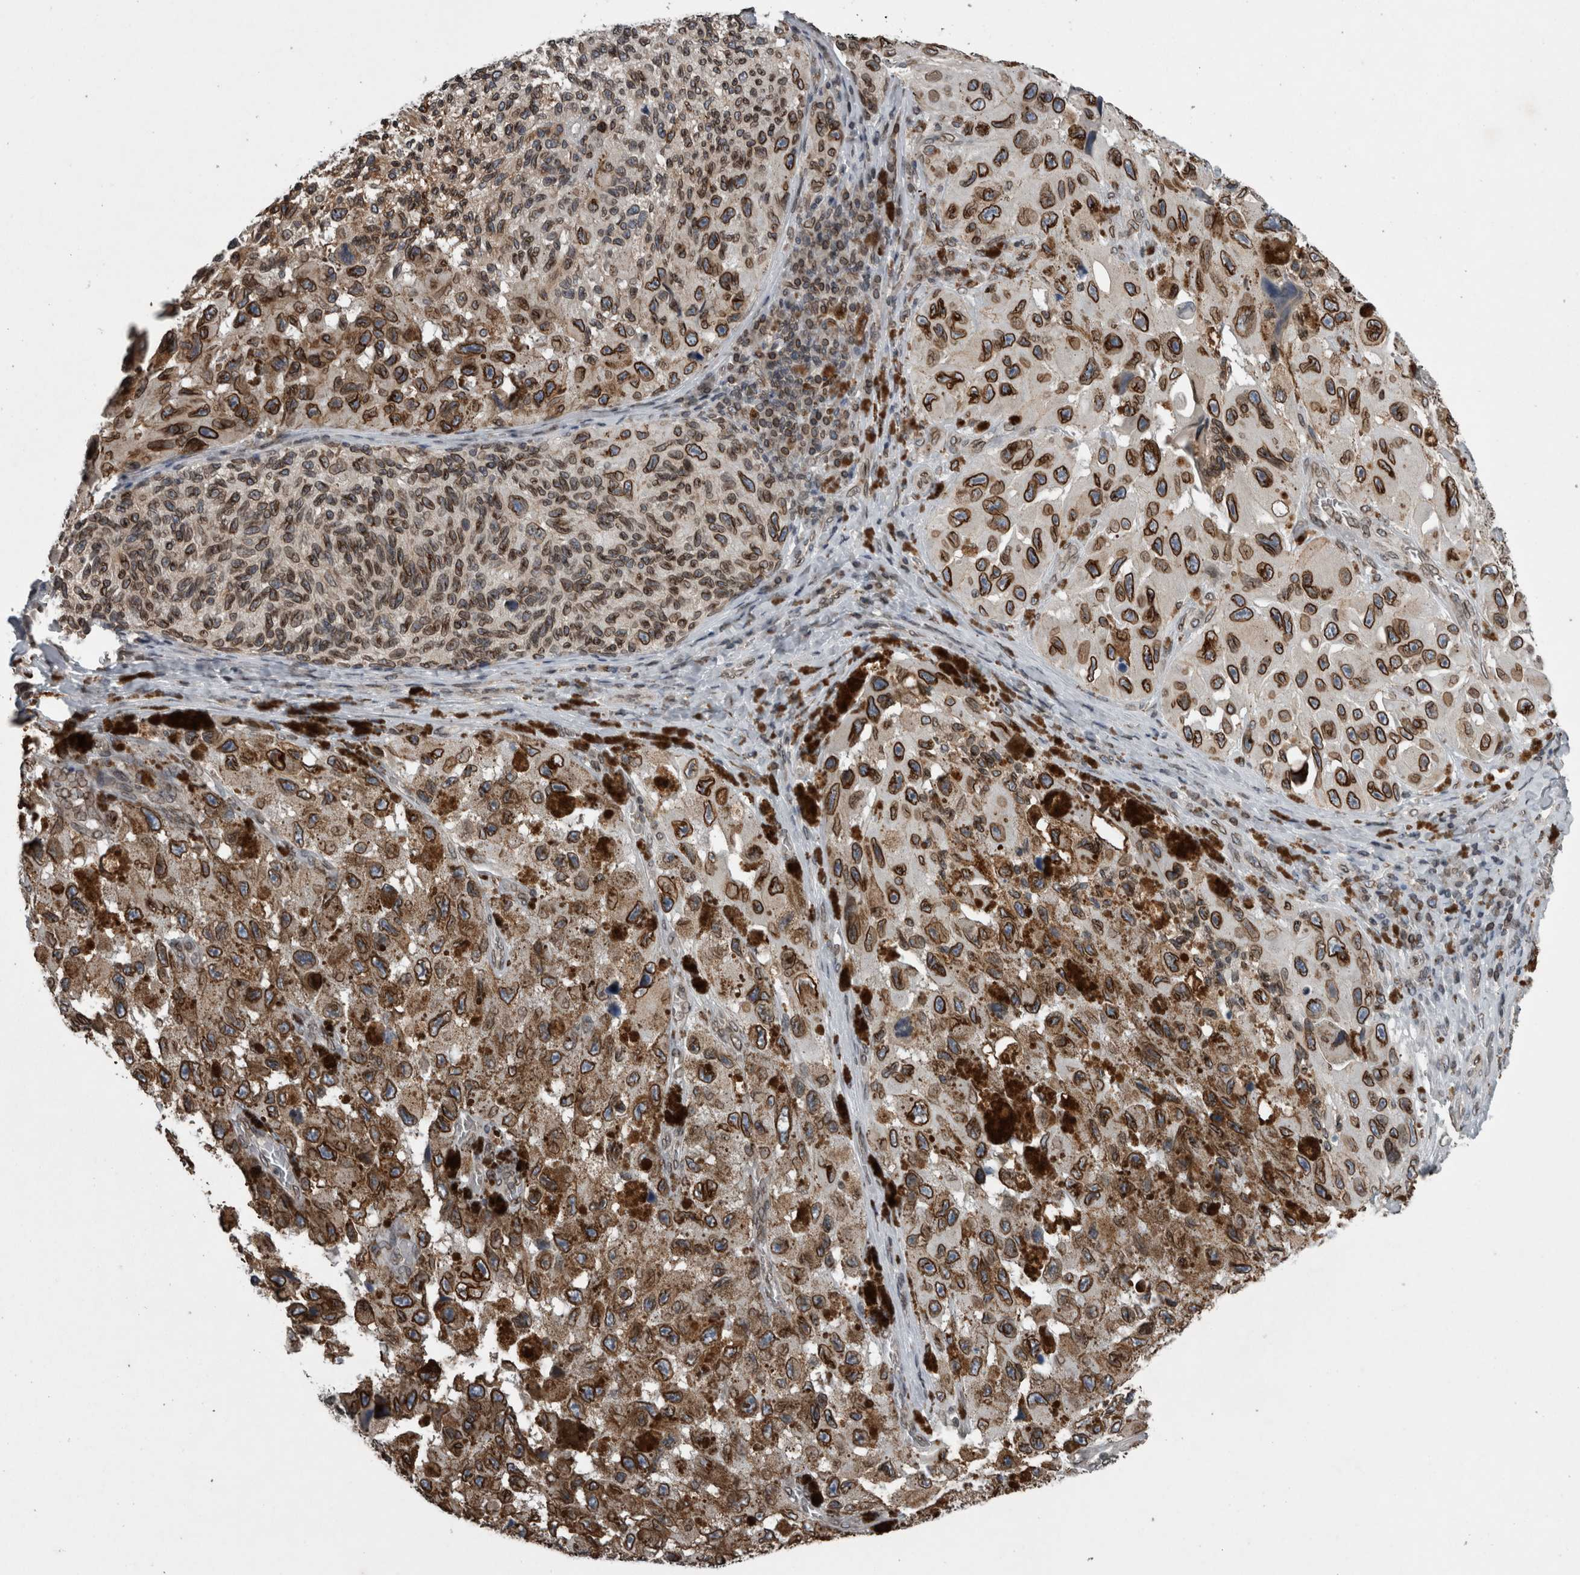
{"staining": {"intensity": "strong", "quantity": ">75%", "location": "cytoplasmic/membranous,nuclear"}, "tissue": "melanoma", "cell_type": "Tumor cells", "image_type": "cancer", "snomed": [{"axis": "morphology", "description": "Malignant melanoma, NOS"}, {"axis": "topography", "description": "Skin"}], "caption": "Strong cytoplasmic/membranous and nuclear staining is appreciated in about >75% of tumor cells in malignant melanoma.", "gene": "RANBP2", "patient": {"sex": "female", "age": 73}}